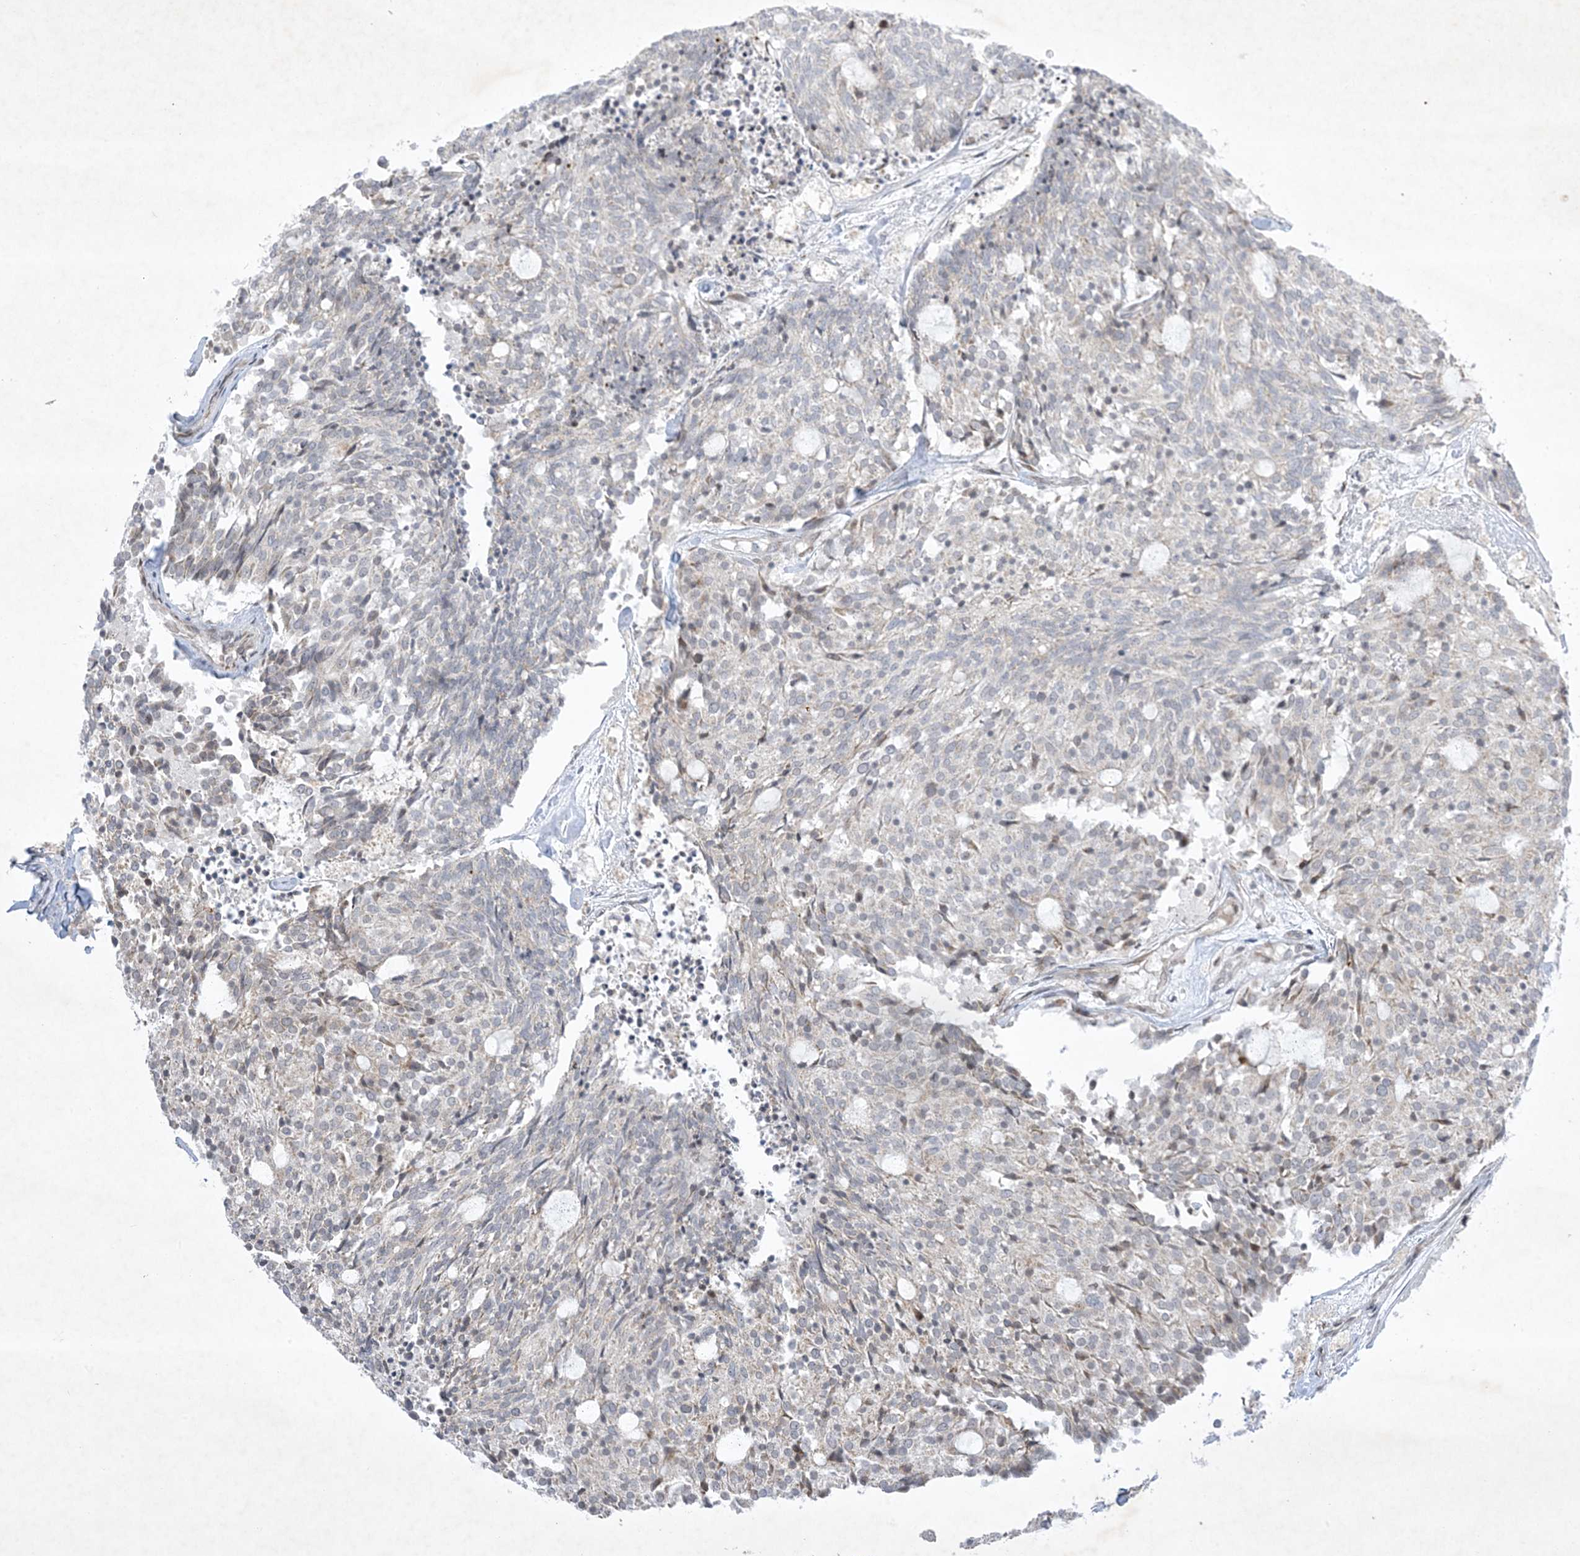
{"staining": {"intensity": "negative", "quantity": "none", "location": "none"}, "tissue": "carcinoid", "cell_type": "Tumor cells", "image_type": "cancer", "snomed": [{"axis": "morphology", "description": "Carcinoid, malignant, NOS"}, {"axis": "topography", "description": "Pancreas"}], "caption": "IHC of human carcinoid (malignant) displays no staining in tumor cells.", "gene": "SOGA3", "patient": {"sex": "female", "age": 54}}